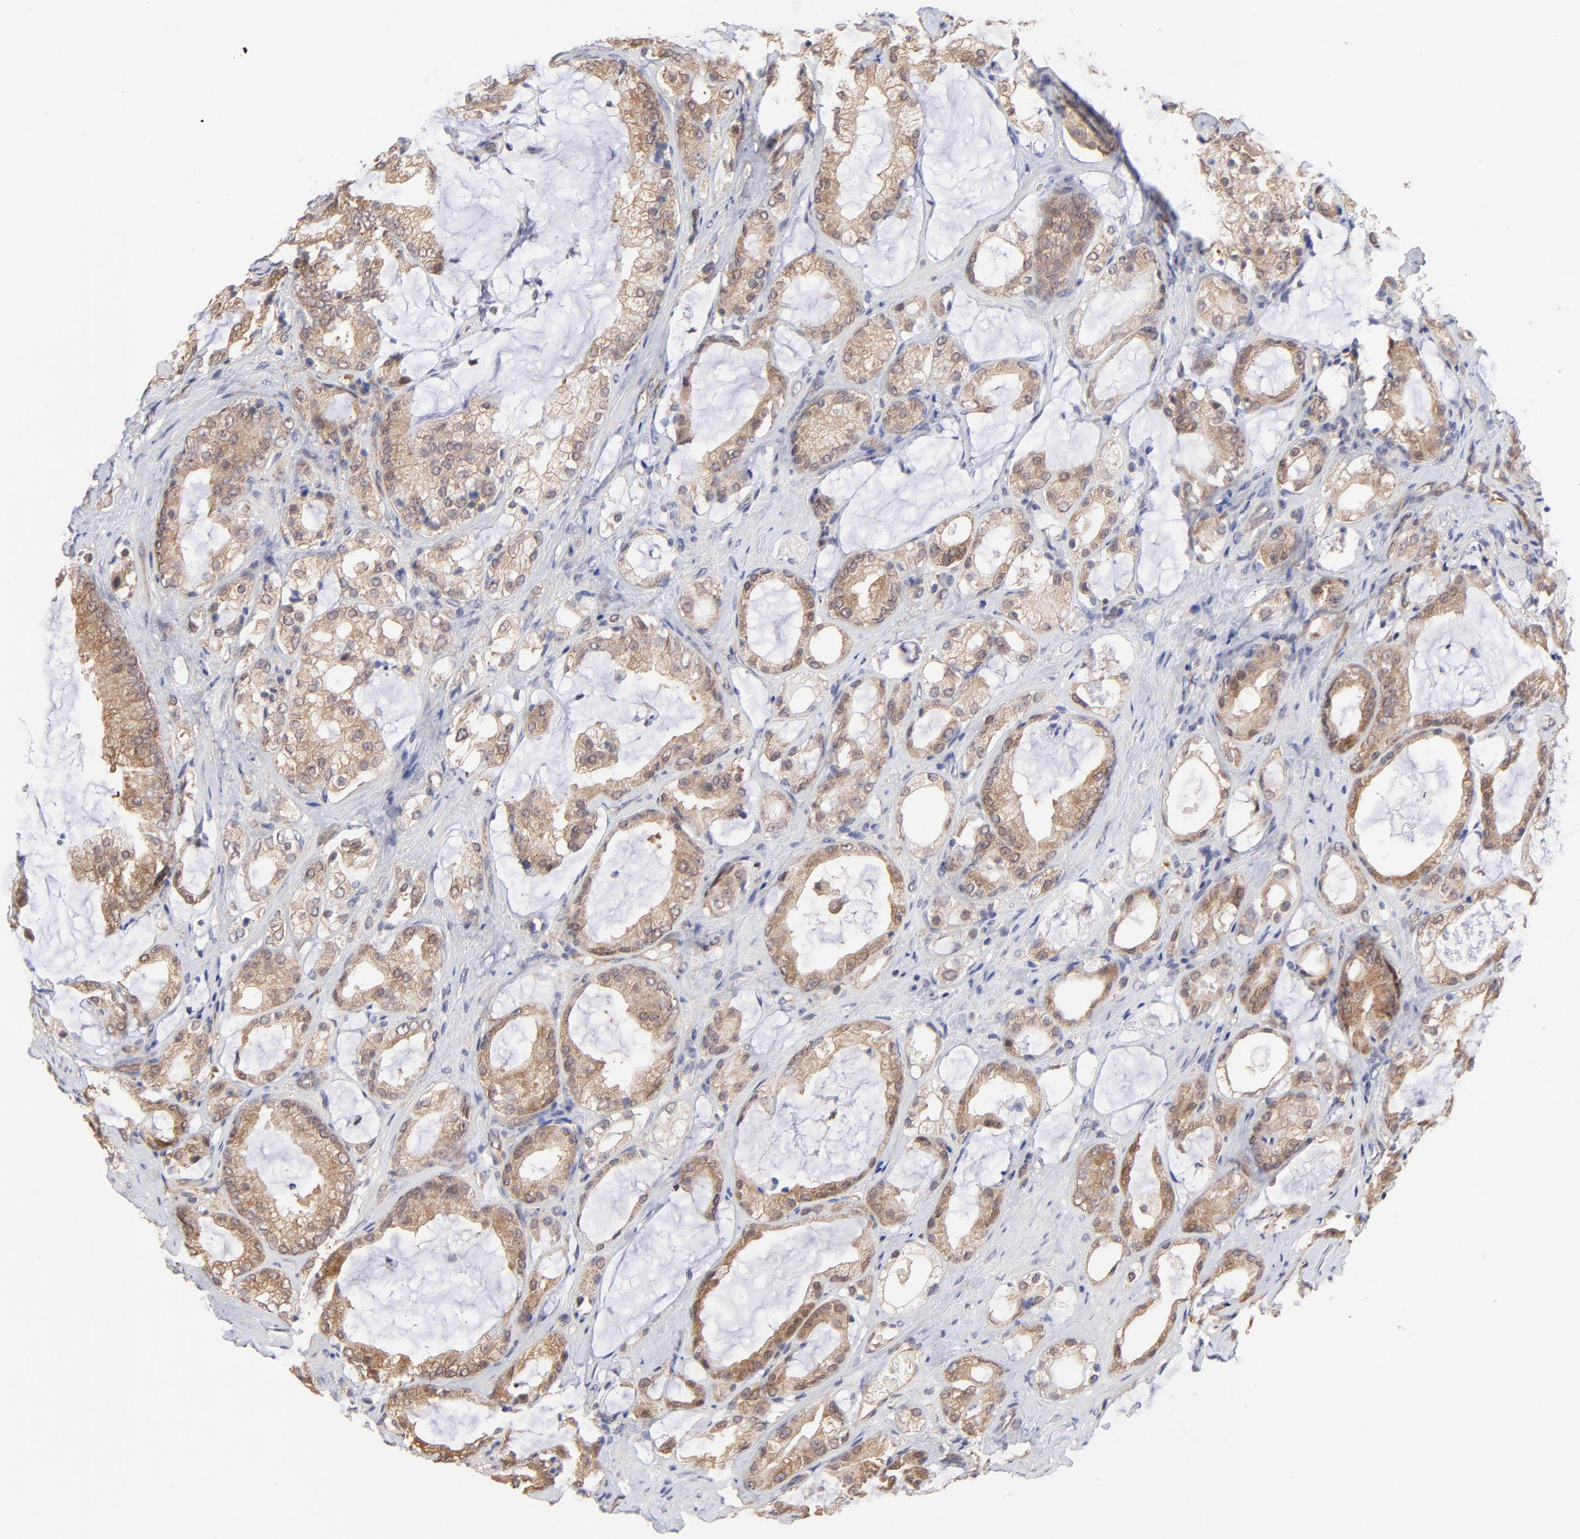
{"staining": {"intensity": "moderate", "quantity": ">75%", "location": "cytoplasmic/membranous"}, "tissue": "prostate cancer", "cell_type": "Tumor cells", "image_type": "cancer", "snomed": [{"axis": "morphology", "description": "Adenocarcinoma, Medium grade"}, {"axis": "topography", "description": "Prostate"}], "caption": "Immunohistochemistry micrograph of human medium-grade adenocarcinoma (prostate) stained for a protein (brown), which displays medium levels of moderate cytoplasmic/membranous positivity in approximately >75% of tumor cells.", "gene": "GART", "patient": {"sex": "male", "age": 70}}